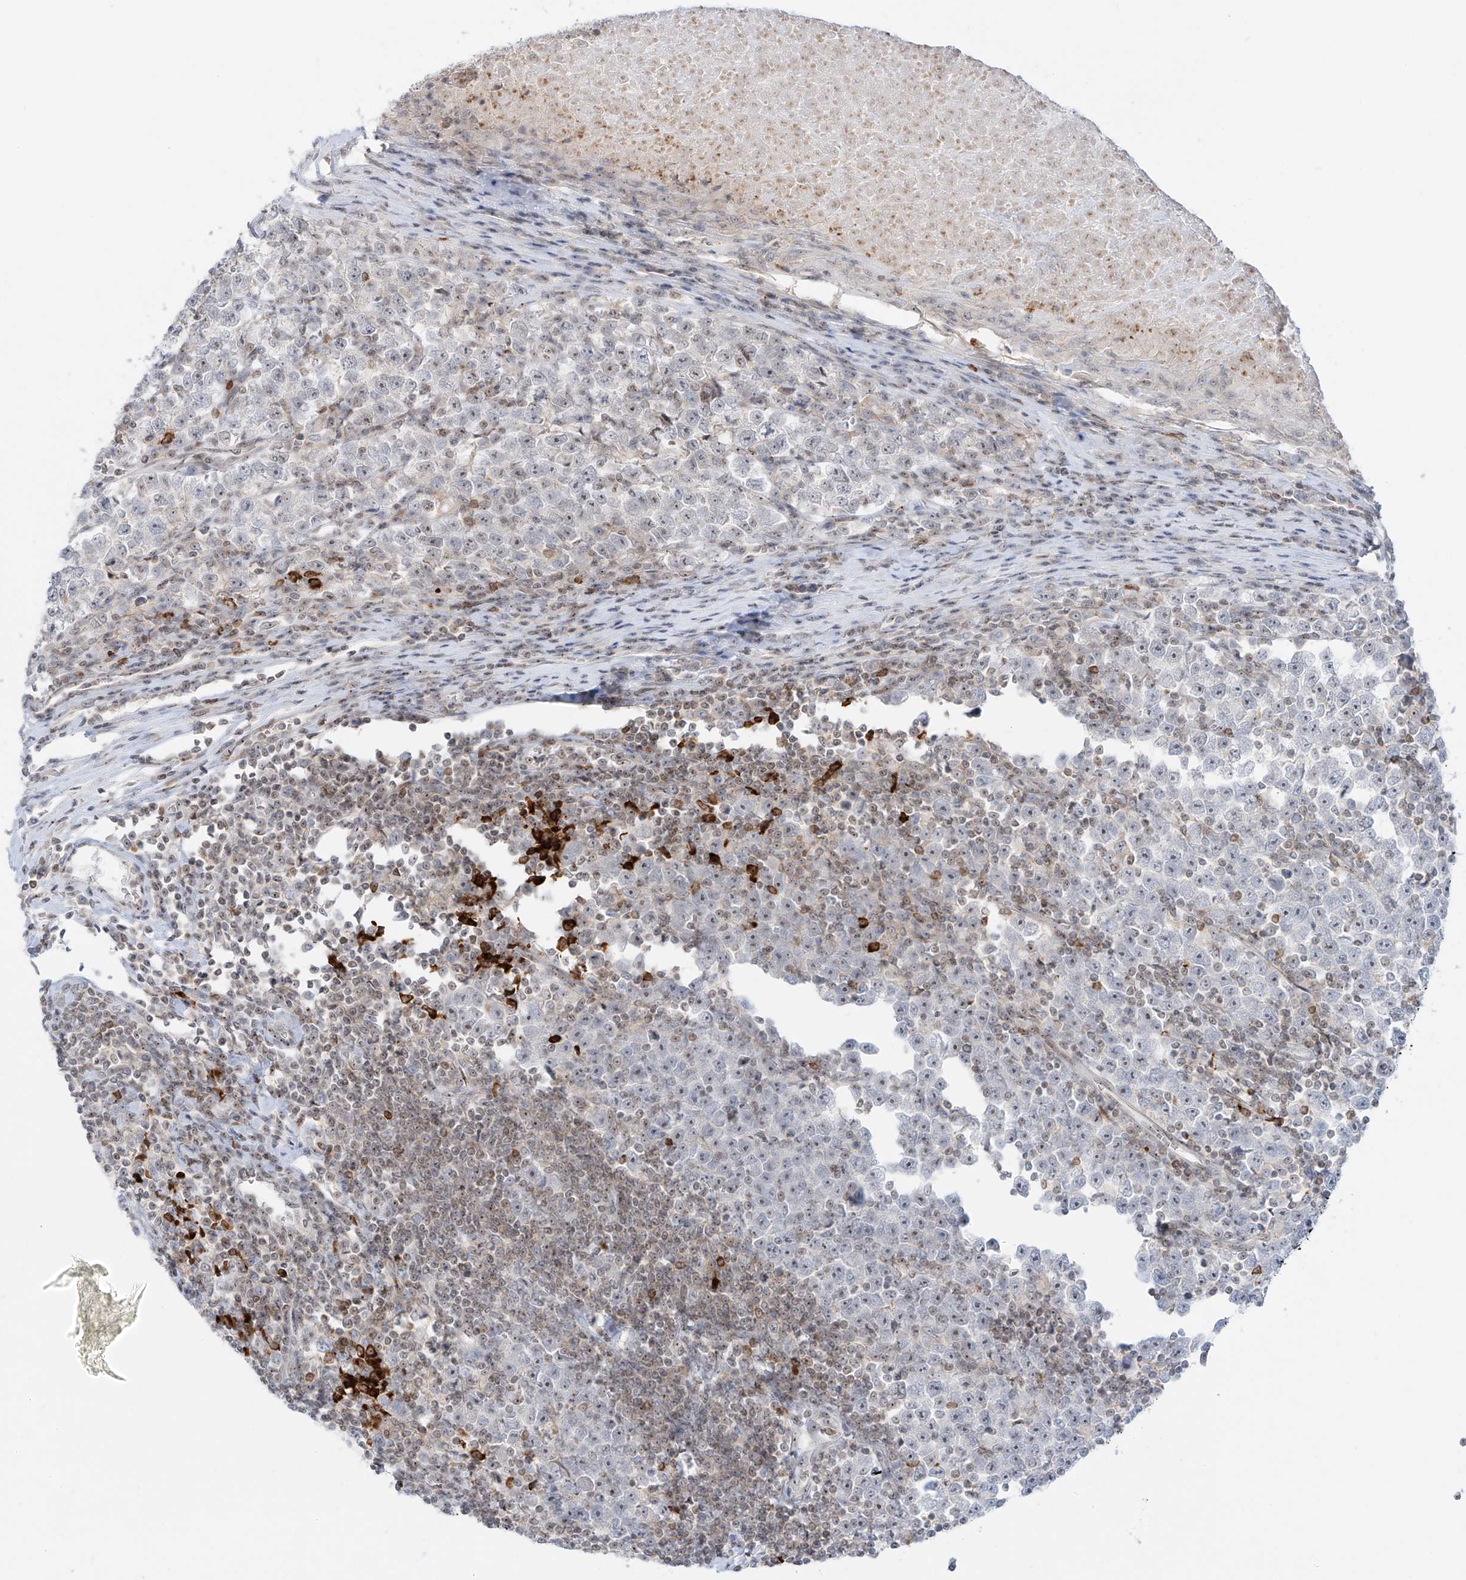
{"staining": {"intensity": "negative", "quantity": "none", "location": "none"}, "tissue": "testis cancer", "cell_type": "Tumor cells", "image_type": "cancer", "snomed": [{"axis": "morphology", "description": "Normal tissue, NOS"}, {"axis": "morphology", "description": "Seminoma, NOS"}, {"axis": "topography", "description": "Testis"}], "caption": "The histopathology image displays no significant staining in tumor cells of testis cancer (seminoma).", "gene": "ZNF512", "patient": {"sex": "male", "age": 43}}